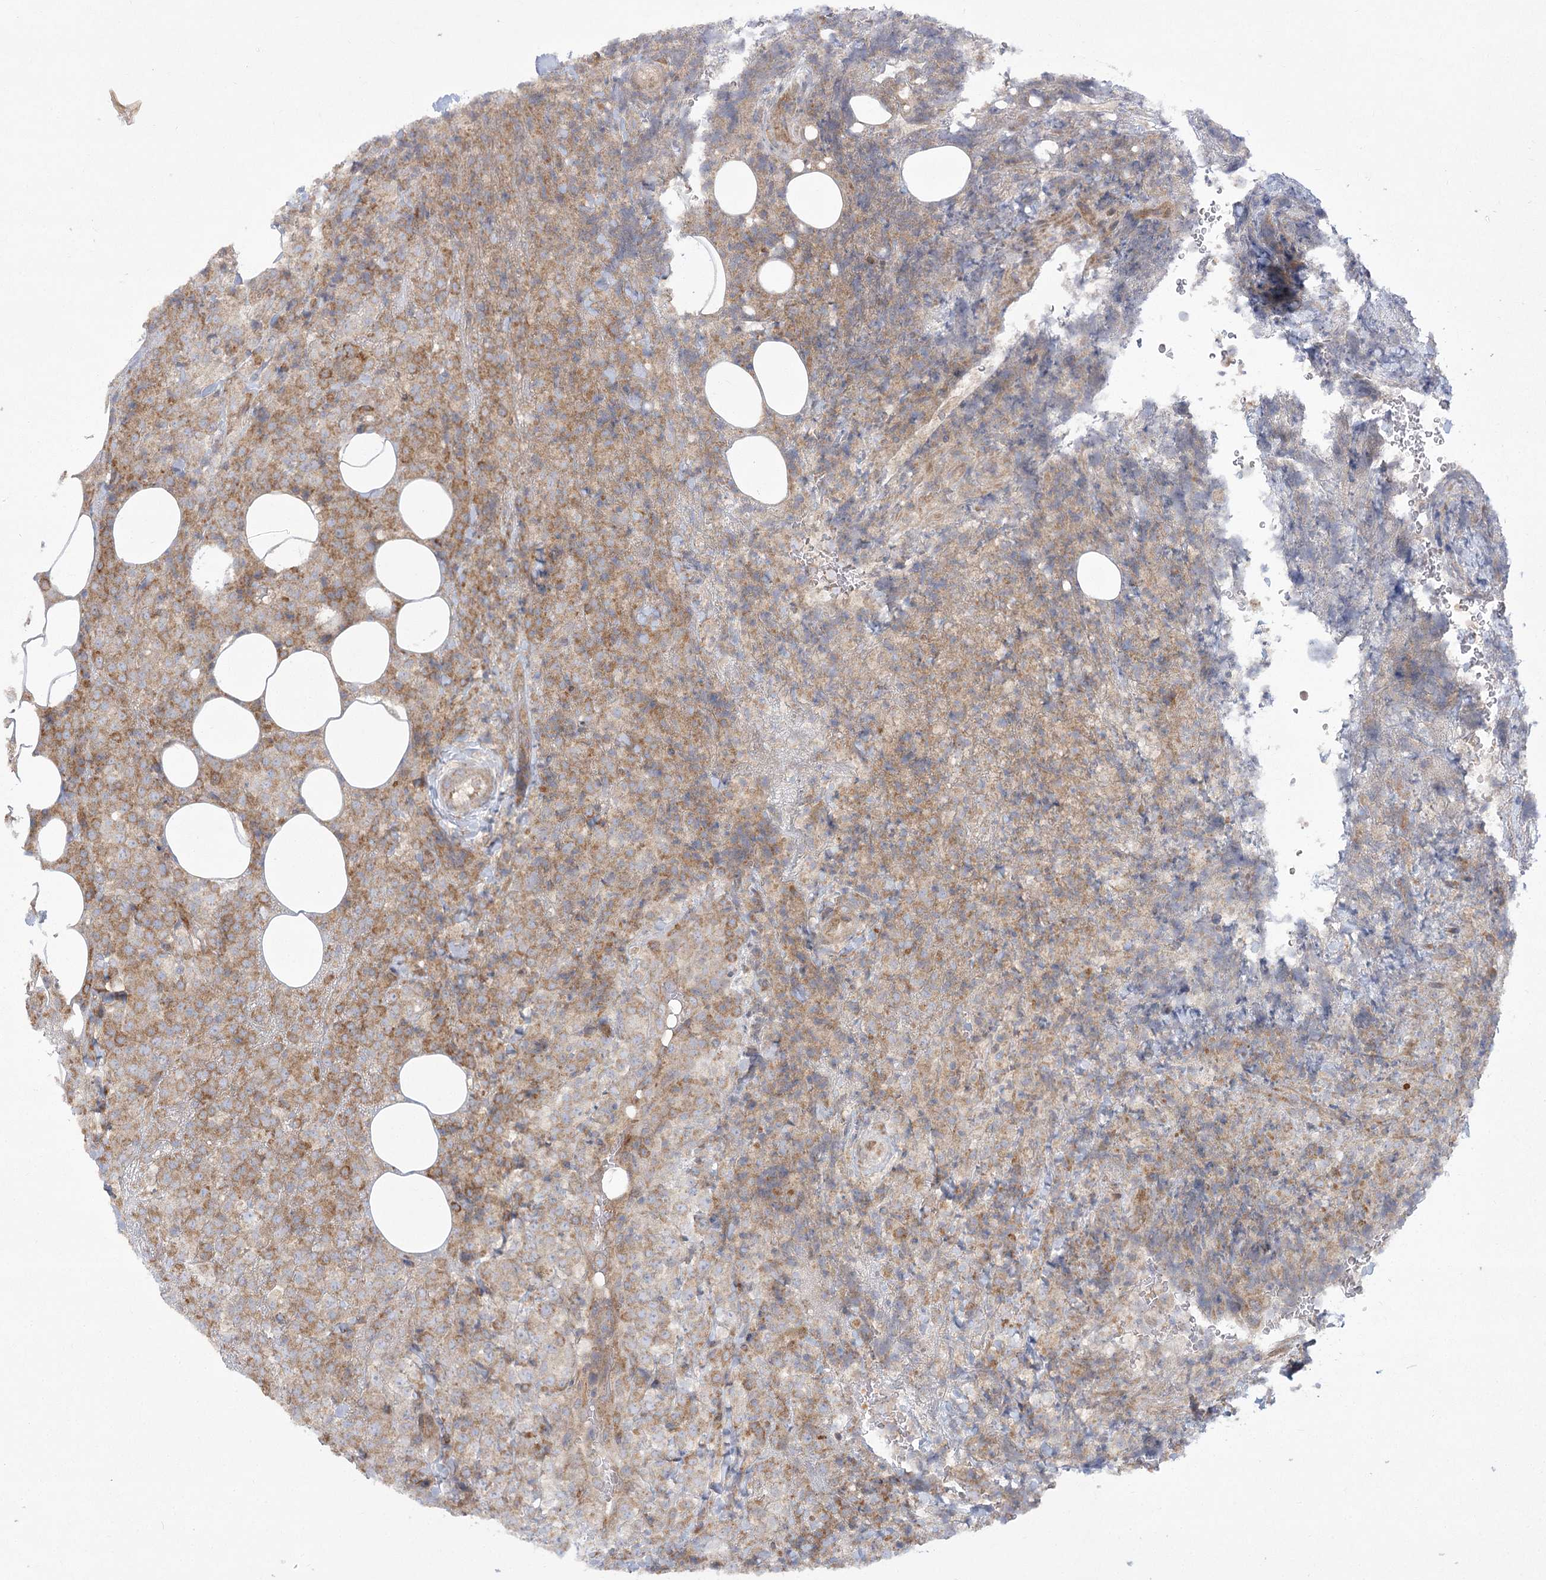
{"staining": {"intensity": "moderate", "quantity": "25%-75%", "location": "cytoplasmic/membranous"}, "tissue": "lymphoma", "cell_type": "Tumor cells", "image_type": "cancer", "snomed": [{"axis": "morphology", "description": "Malignant lymphoma, non-Hodgkin's type, High grade"}, {"axis": "topography", "description": "Lymph node"}], "caption": "High-magnification brightfield microscopy of lymphoma stained with DAB (3,3'-diaminobenzidine) (brown) and counterstained with hematoxylin (blue). tumor cells exhibit moderate cytoplasmic/membranous positivity is appreciated in about25%-75% of cells.", "gene": "CAMTA1", "patient": {"sex": "male", "age": 13}}